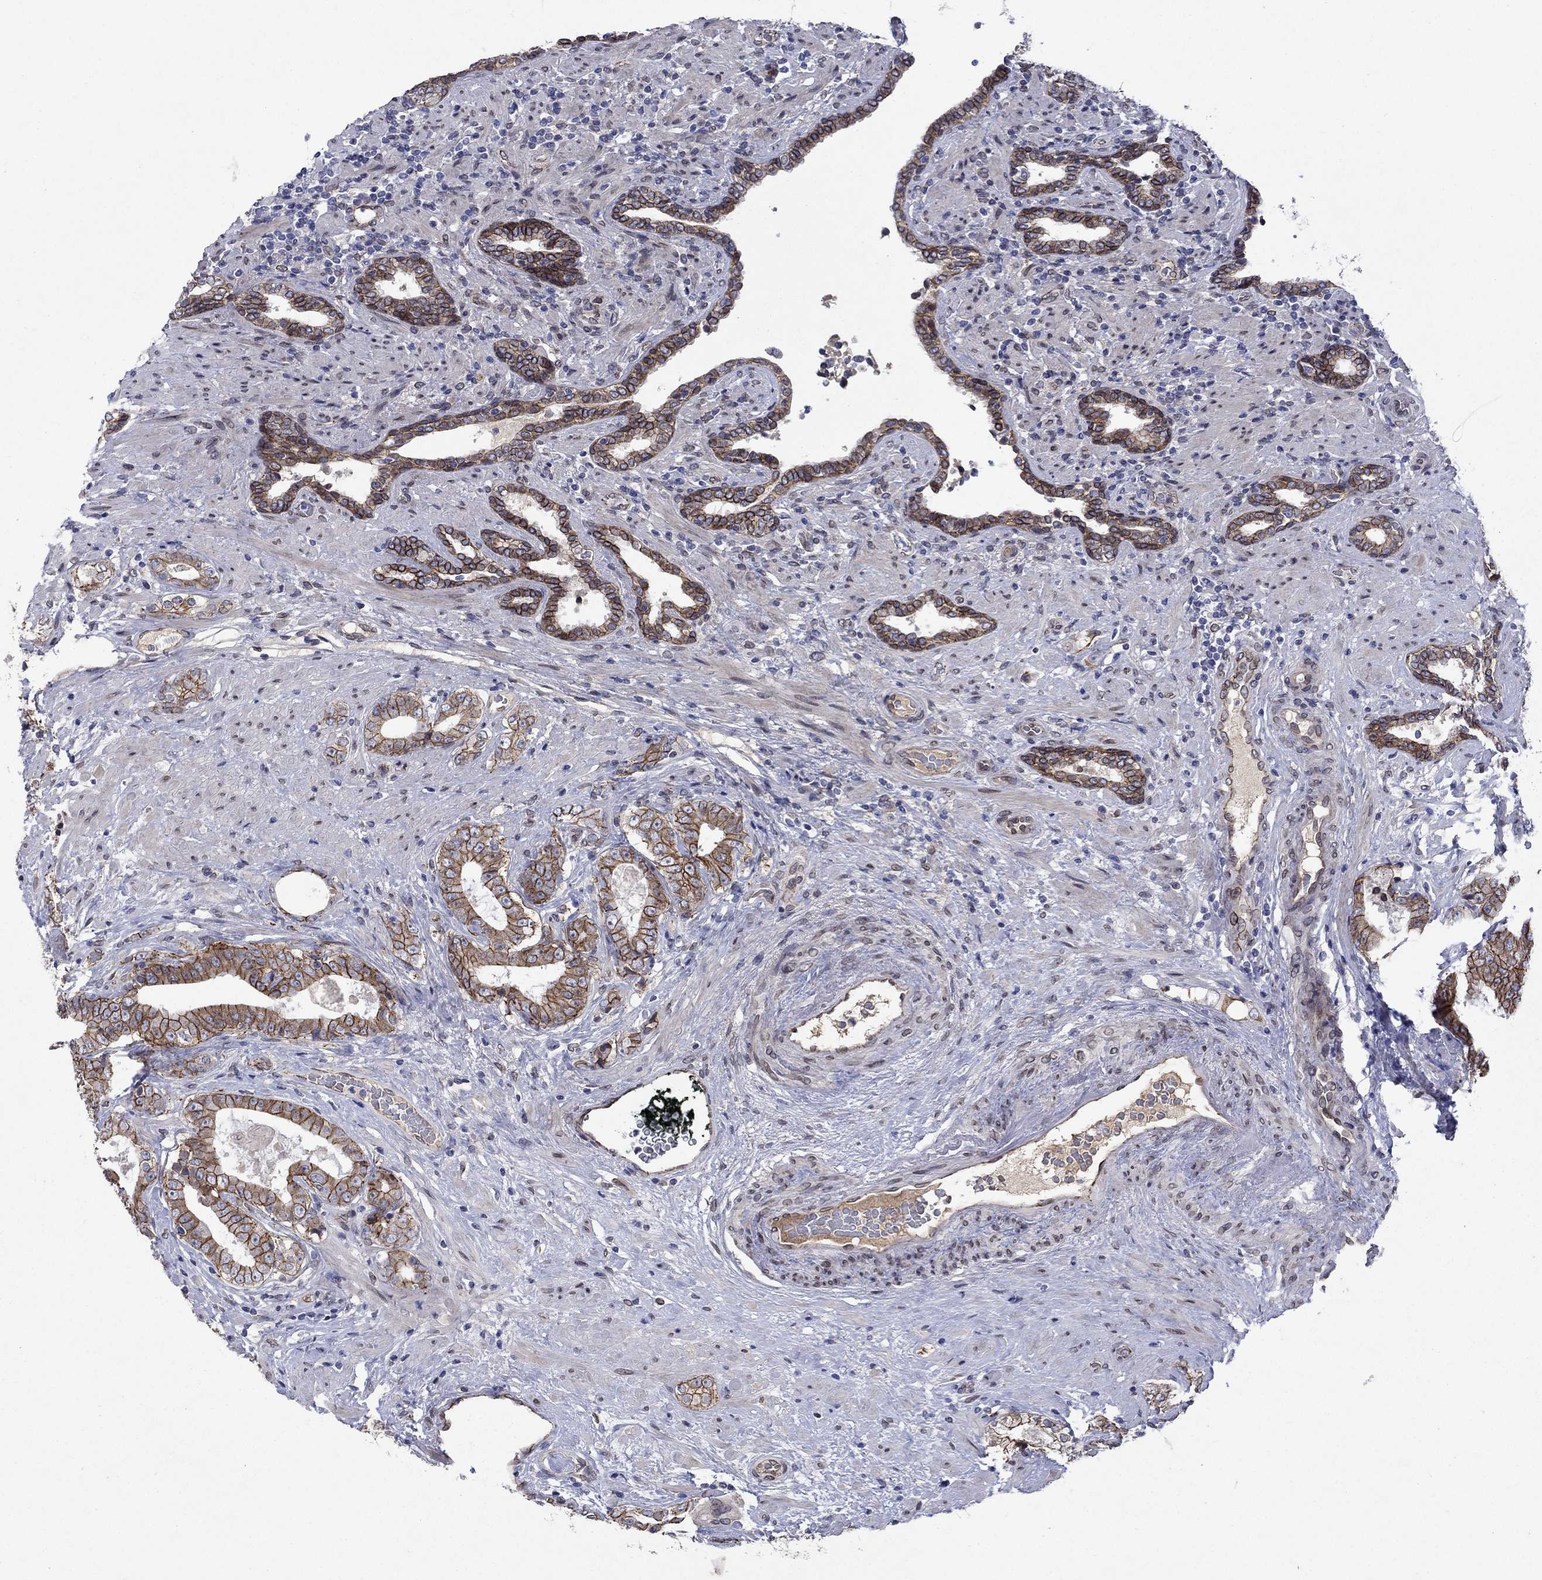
{"staining": {"intensity": "strong", "quantity": ">75%", "location": "cytoplasmic/membranous"}, "tissue": "prostate cancer", "cell_type": "Tumor cells", "image_type": "cancer", "snomed": [{"axis": "morphology", "description": "Adenocarcinoma, Low grade"}, {"axis": "topography", "description": "Prostate and seminal vesicle, NOS"}], "caption": "A micrograph showing strong cytoplasmic/membranous expression in approximately >75% of tumor cells in prostate cancer, as visualized by brown immunohistochemical staining.", "gene": "EMC9", "patient": {"sex": "male", "age": 61}}